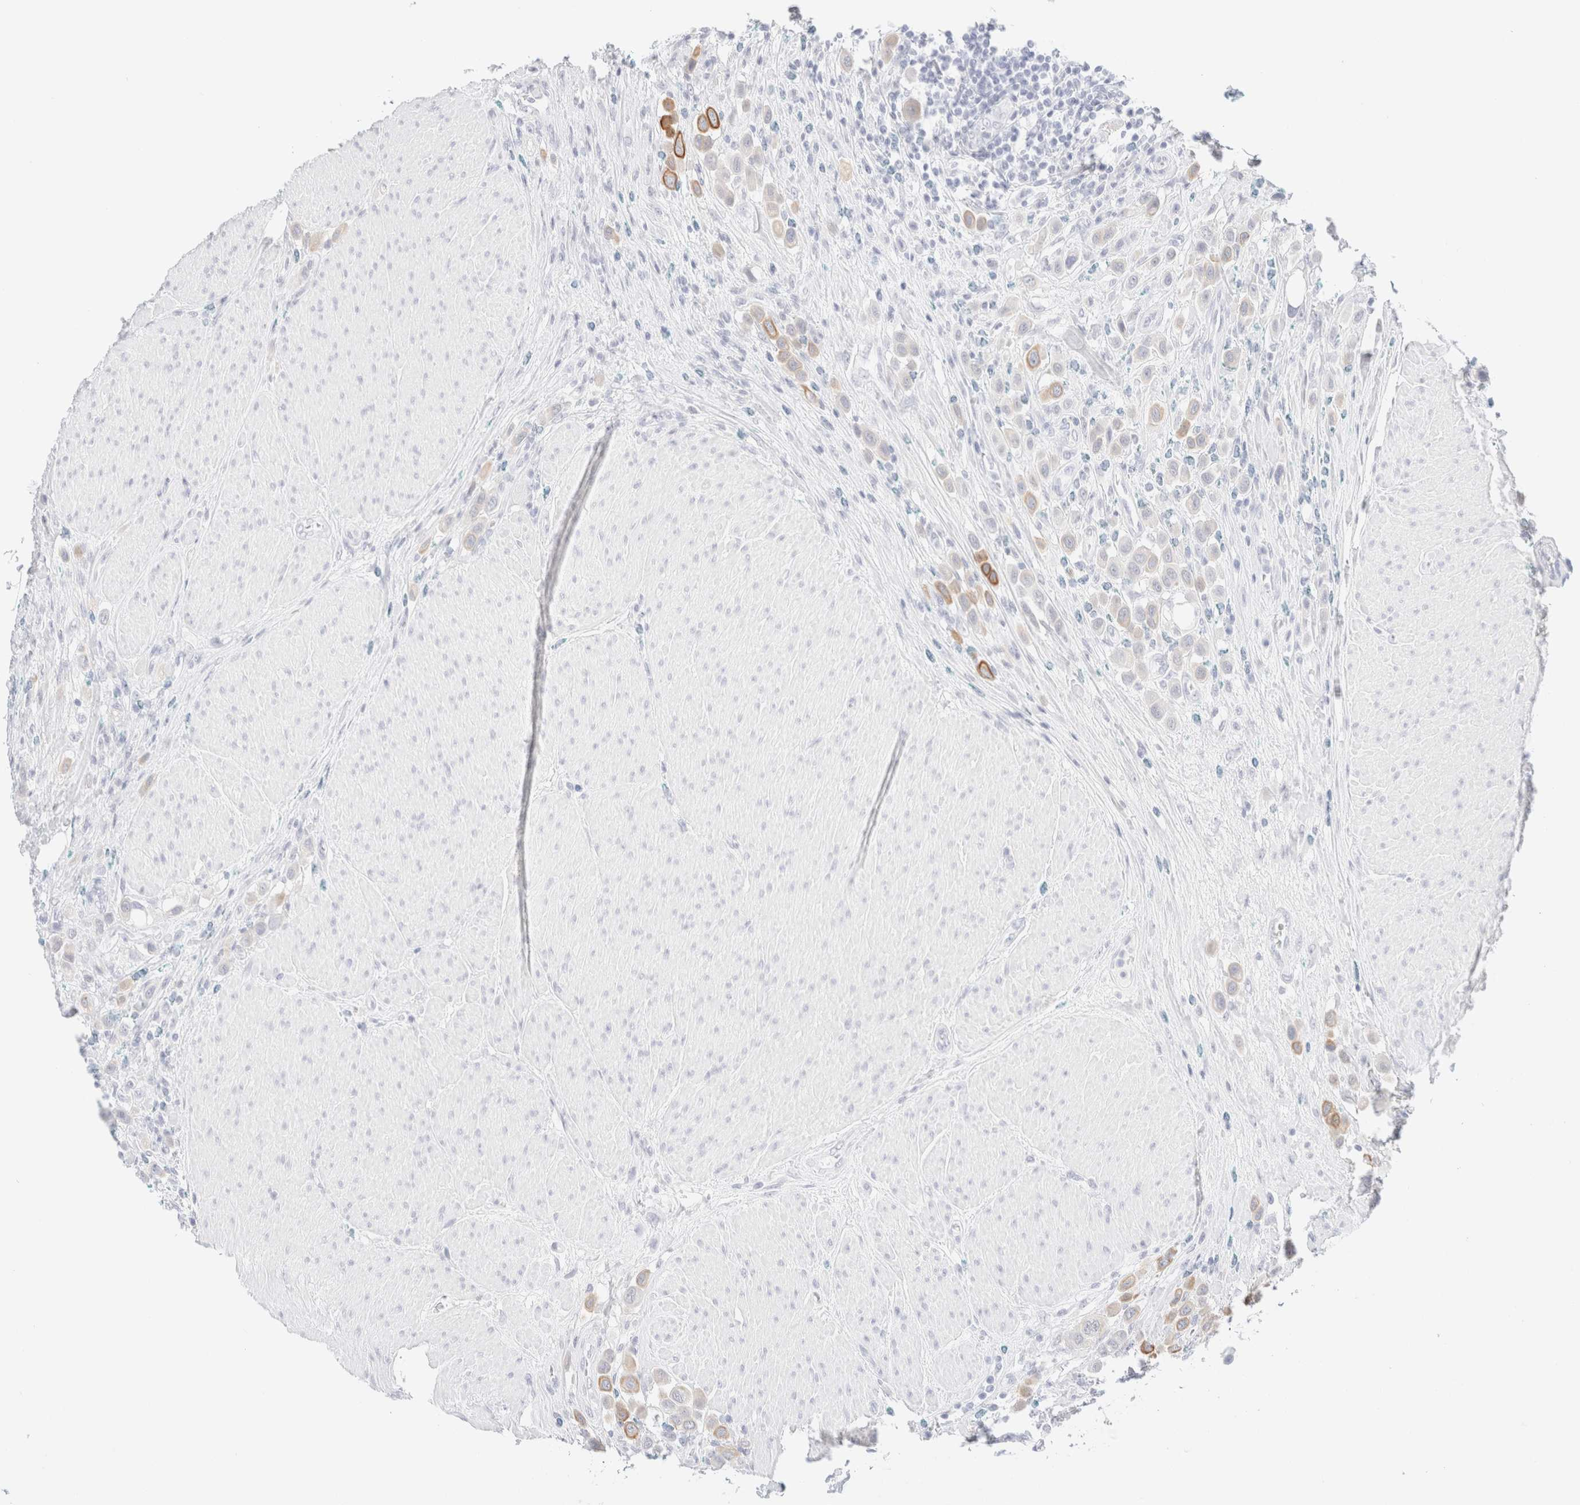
{"staining": {"intensity": "moderate", "quantity": "<25%", "location": "cytoplasmic/membranous"}, "tissue": "urothelial cancer", "cell_type": "Tumor cells", "image_type": "cancer", "snomed": [{"axis": "morphology", "description": "Urothelial carcinoma, High grade"}, {"axis": "topography", "description": "Urinary bladder"}], "caption": "High-magnification brightfield microscopy of high-grade urothelial carcinoma stained with DAB (3,3'-diaminobenzidine) (brown) and counterstained with hematoxylin (blue). tumor cells exhibit moderate cytoplasmic/membranous expression is seen in about<25% of cells. The protein is stained brown, and the nuclei are stained in blue (DAB IHC with brightfield microscopy, high magnification).", "gene": "KRT15", "patient": {"sex": "male", "age": 50}}